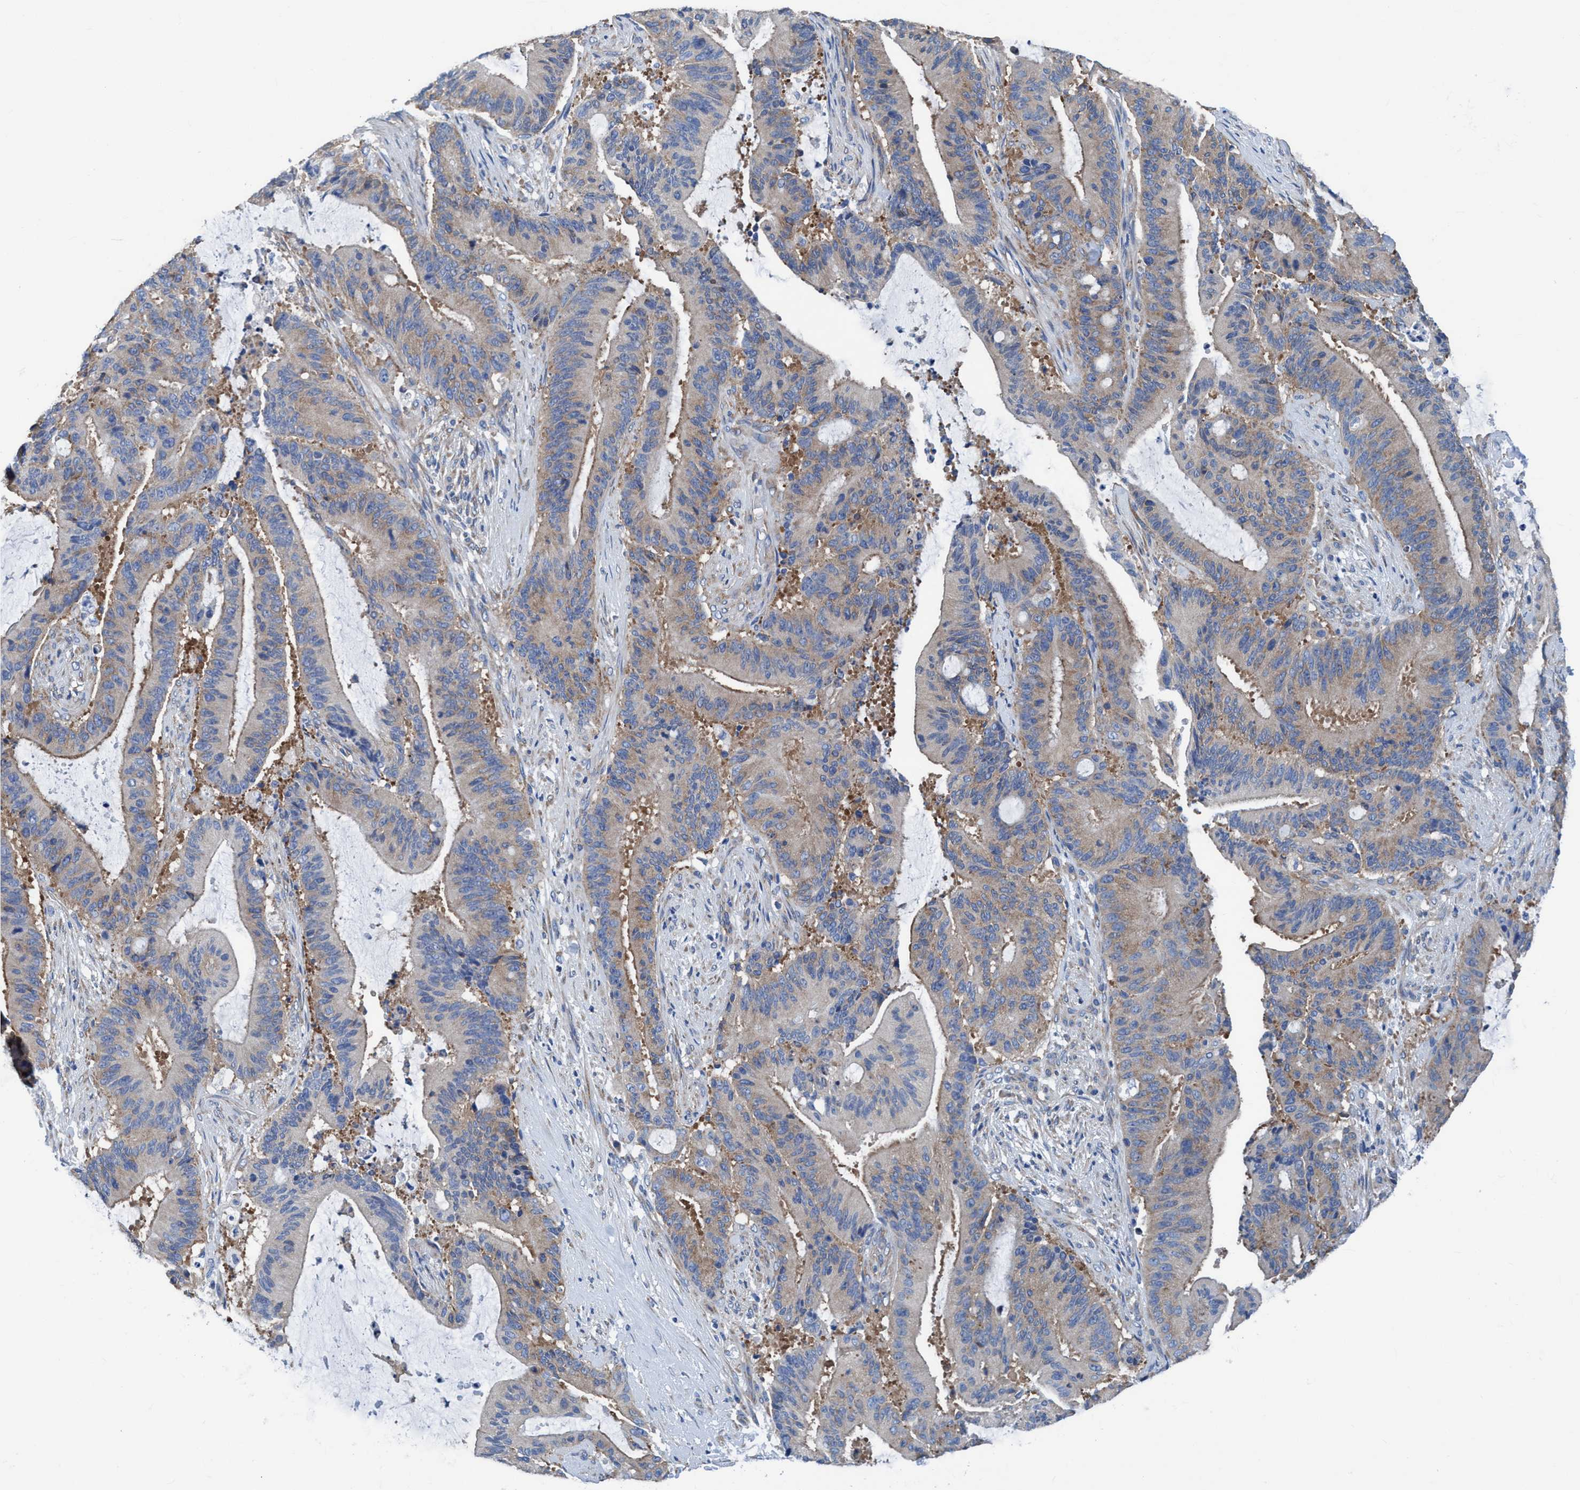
{"staining": {"intensity": "weak", "quantity": ">75%", "location": "cytoplasmic/membranous"}, "tissue": "liver cancer", "cell_type": "Tumor cells", "image_type": "cancer", "snomed": [{"axis": "morphology", "description": "Normal tissue, NOS"}, {"axis": "morphology", "description": "Cholangiocarcinoma"}, {"axis": "topography", "description": "Liver"}, {"axis": "topography", "description": "Peripheral nerve tissue"}], "caption": "Weak cytoplasmic/membranous protein staining is present in approximately >75% of tumor cells in liver cancer. (DAB IHC, brown staining for protein, blue staining for nuclei).", "gene": "NMT1", "patient": {"sex": "female", "age": 73}}